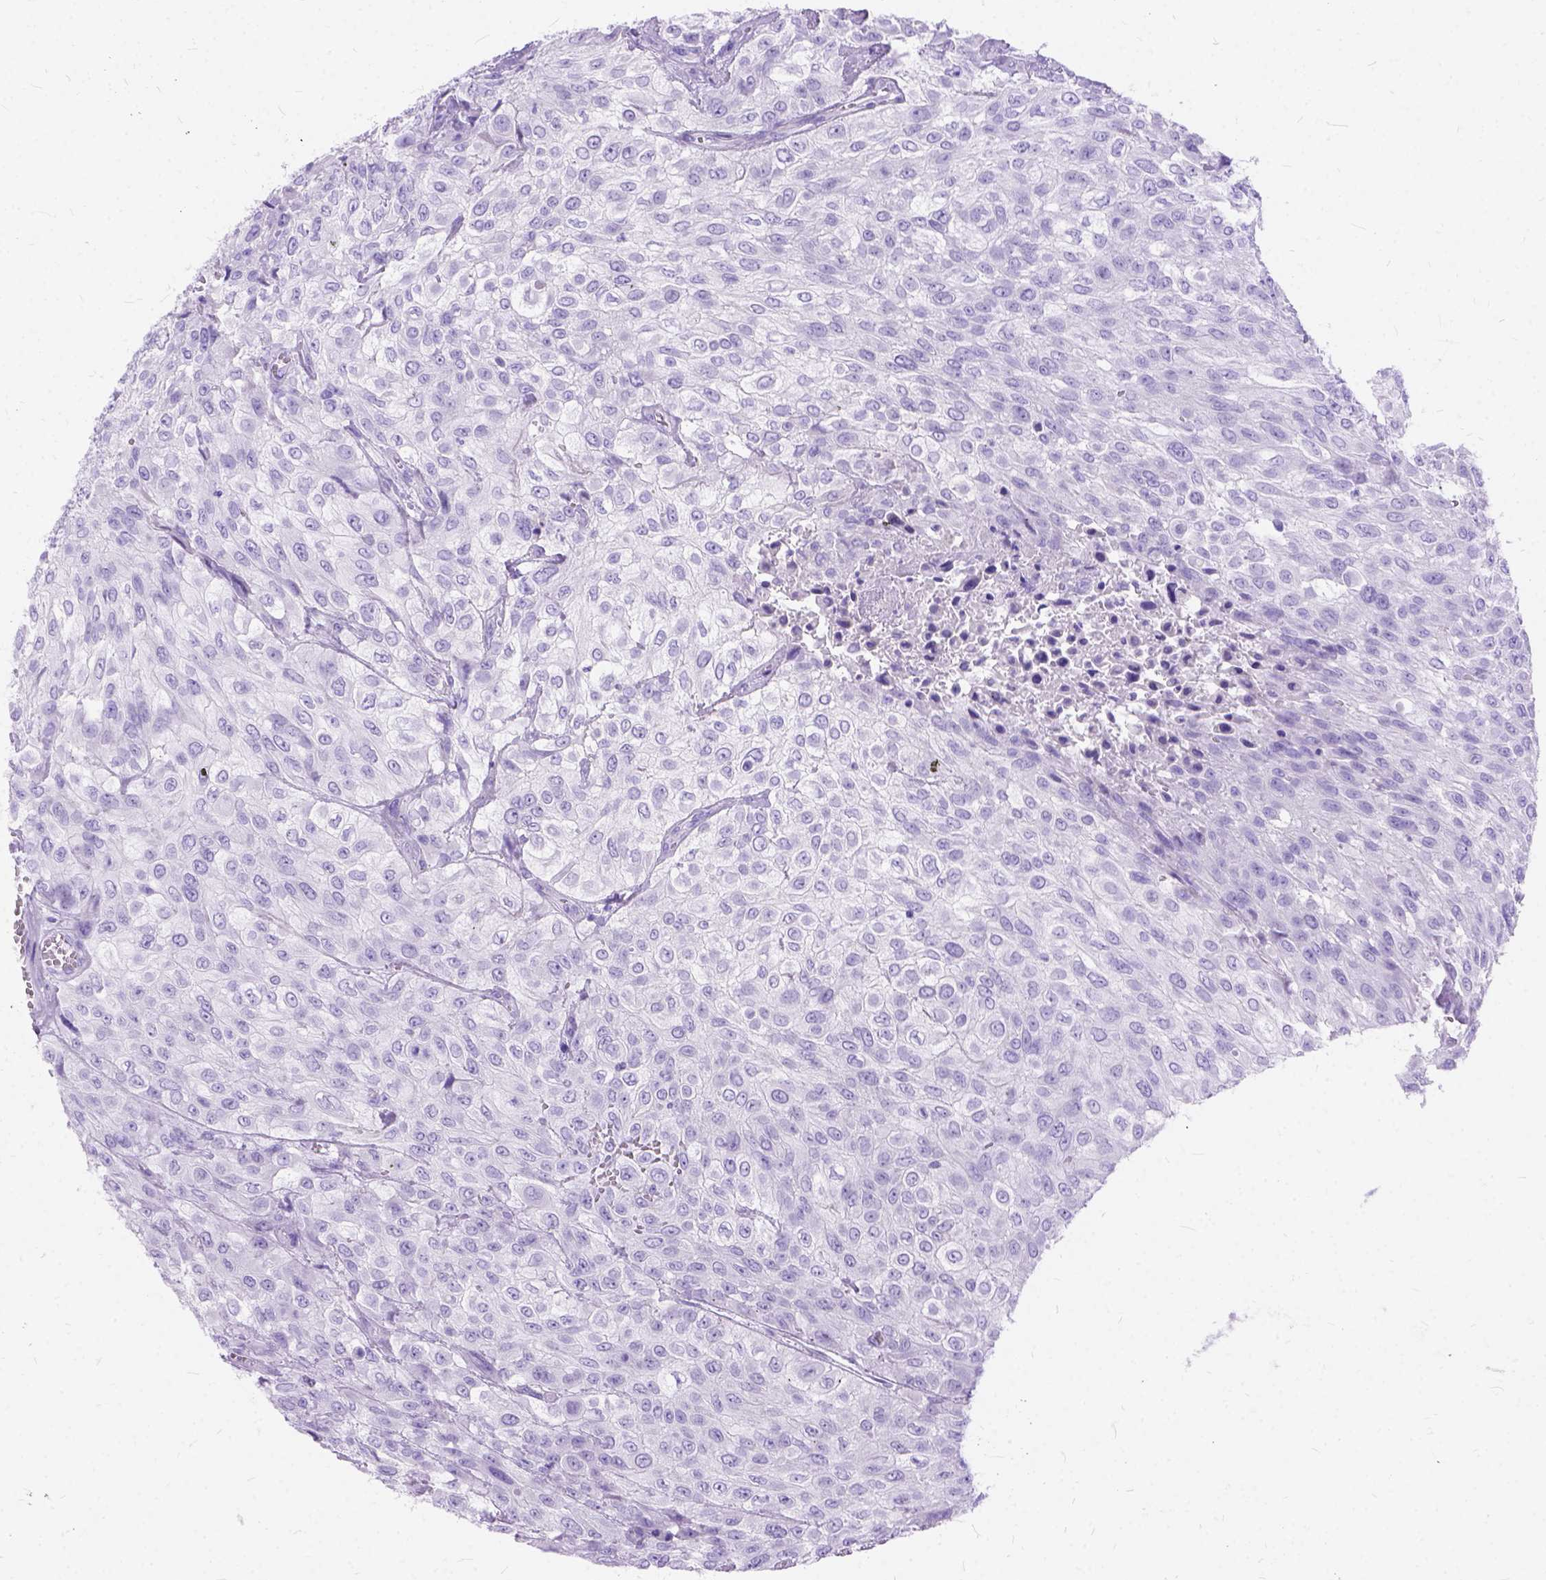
{"staining": {"intensity": "negative", "quantity": "none", "location": "none"}, "tissue": "urothelial cancer", "cell_type": "Tumor cells", "image_type": "cancer", "snomed": [{"axis": "morphology", "description": "Urothelial carcinoma, High grade"}, {"axis": "topography", "description": "Urinary bladder"}], "caption": "This is an immunohistochemistry photomicrograph of human high-grade urothelial carcinoma. There is no positivity in tumor cells.", "gene": "C1QTNF3", "patient": {"sex": "male", "age": 57}}